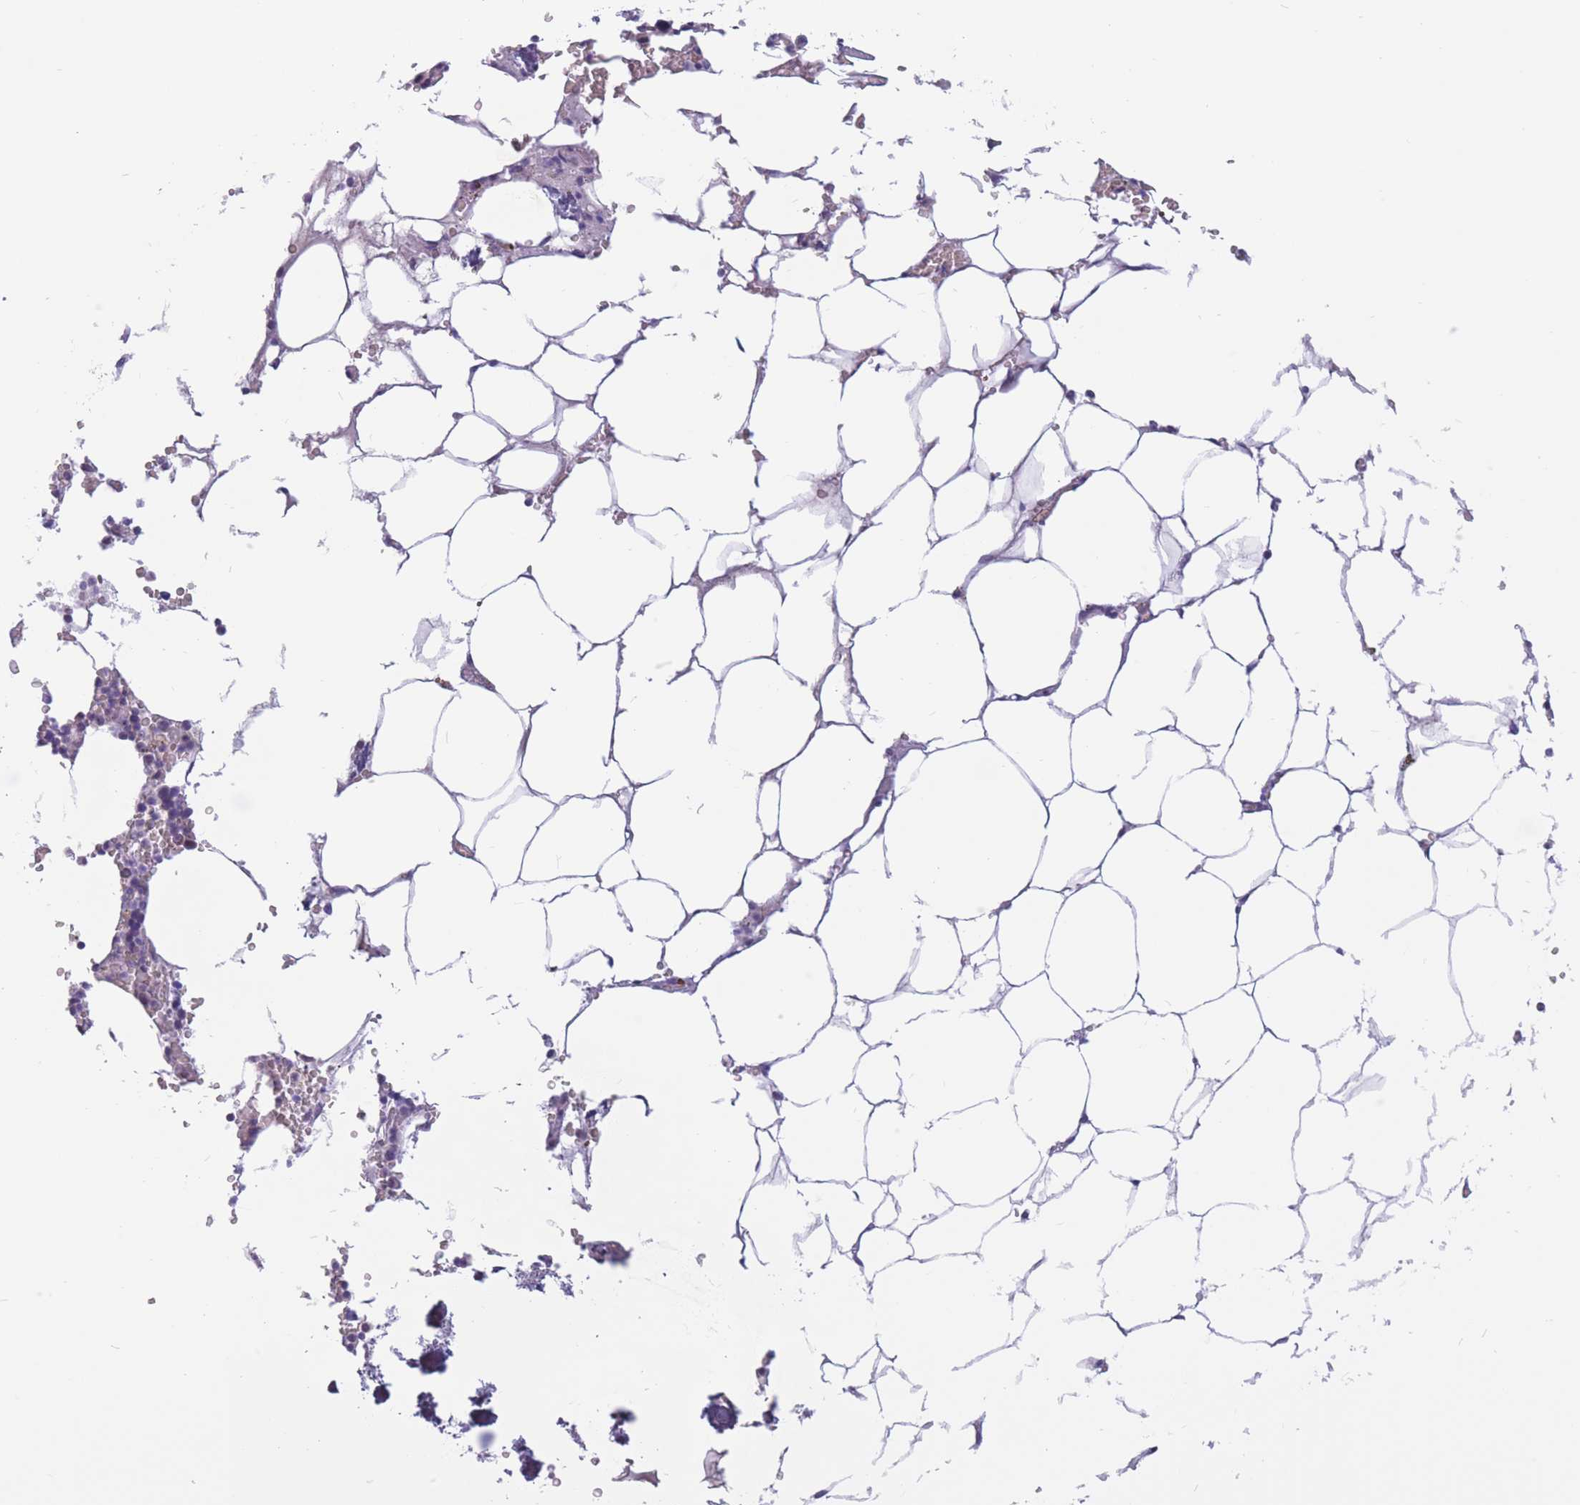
{"staining": {"intensity": "negative", "quantity": "none", "location": "none"}, "tissue": "bone marrow", "cell_type": "Hematopoietic cells", "image_type": "normal", "snomed": [{"axis": "morphology", "description": "Normal tissue, NOS"}, {"axis": "topography", "description": "Bone marrow"}], "caption": "Immunohistochemistry (IHC) image of benign human bone marrow stained for a protein (brown), which exhibits no staining in hematopoietic cells. Nuclei are stained in blue.", "gene": "BOP1", "patient": {"sex": "male", "age": 70}}